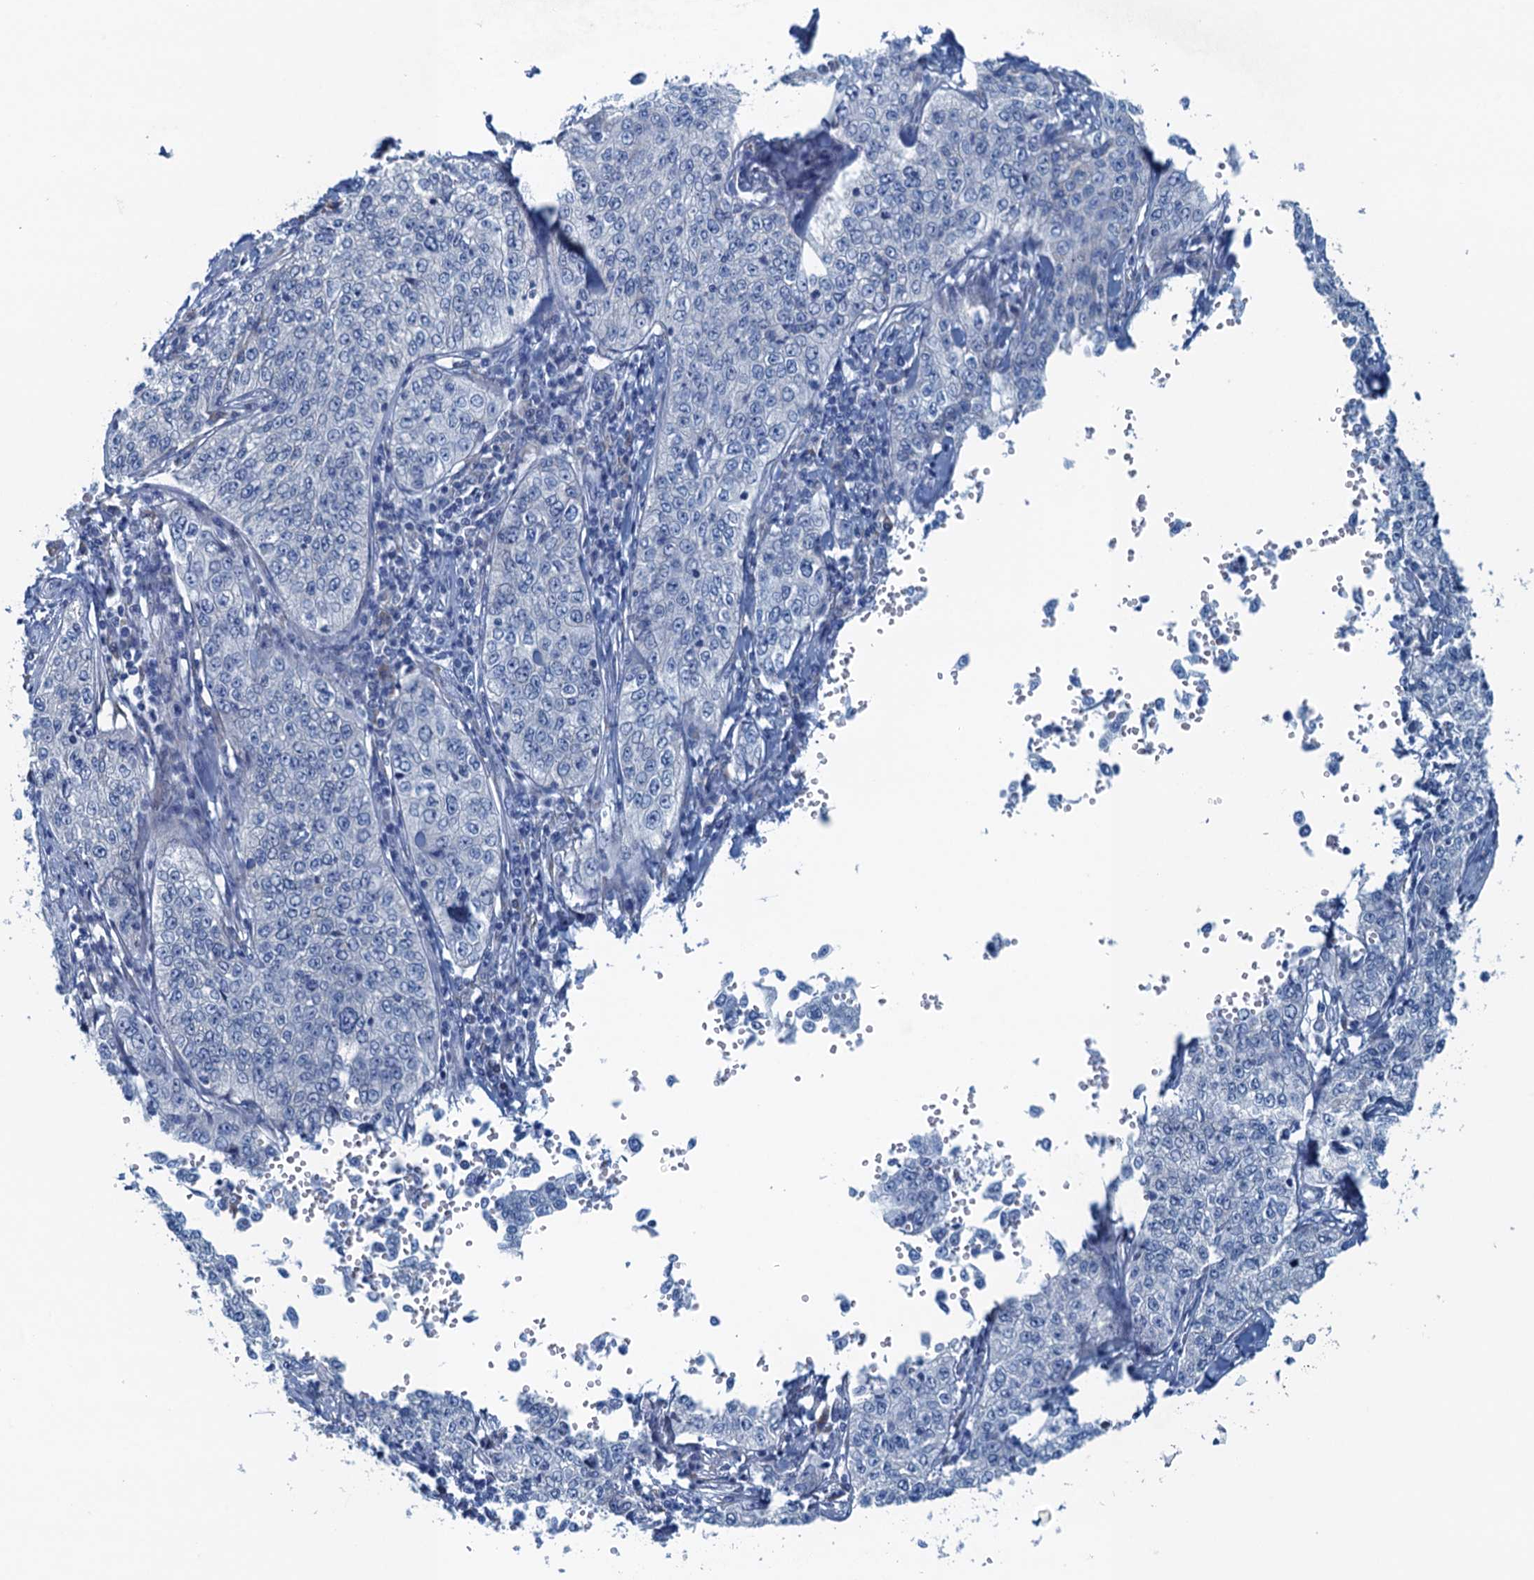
{"staining": {"intensity": "negative", "quantity": "none", "location": "none"}, "tissue": "cervical cancer", "cell_type": "Tumor cells", "image_type": "cancer", "snomed": [{"axis": "morphology", "description": "Squamous cell carcinoma, NOS"}, {"axis": "topography", "description": "Cervix"}], "caption": "Immunohistochemistry of squamous cell carcinoma (cervical) demonstrates no positivity in tumor cells. (DAB immunohistochemistry visualized using brightfield microscopy, high magnification).", "gene": "C10orf88", "patient": {"sex": "female", "age": 35}}